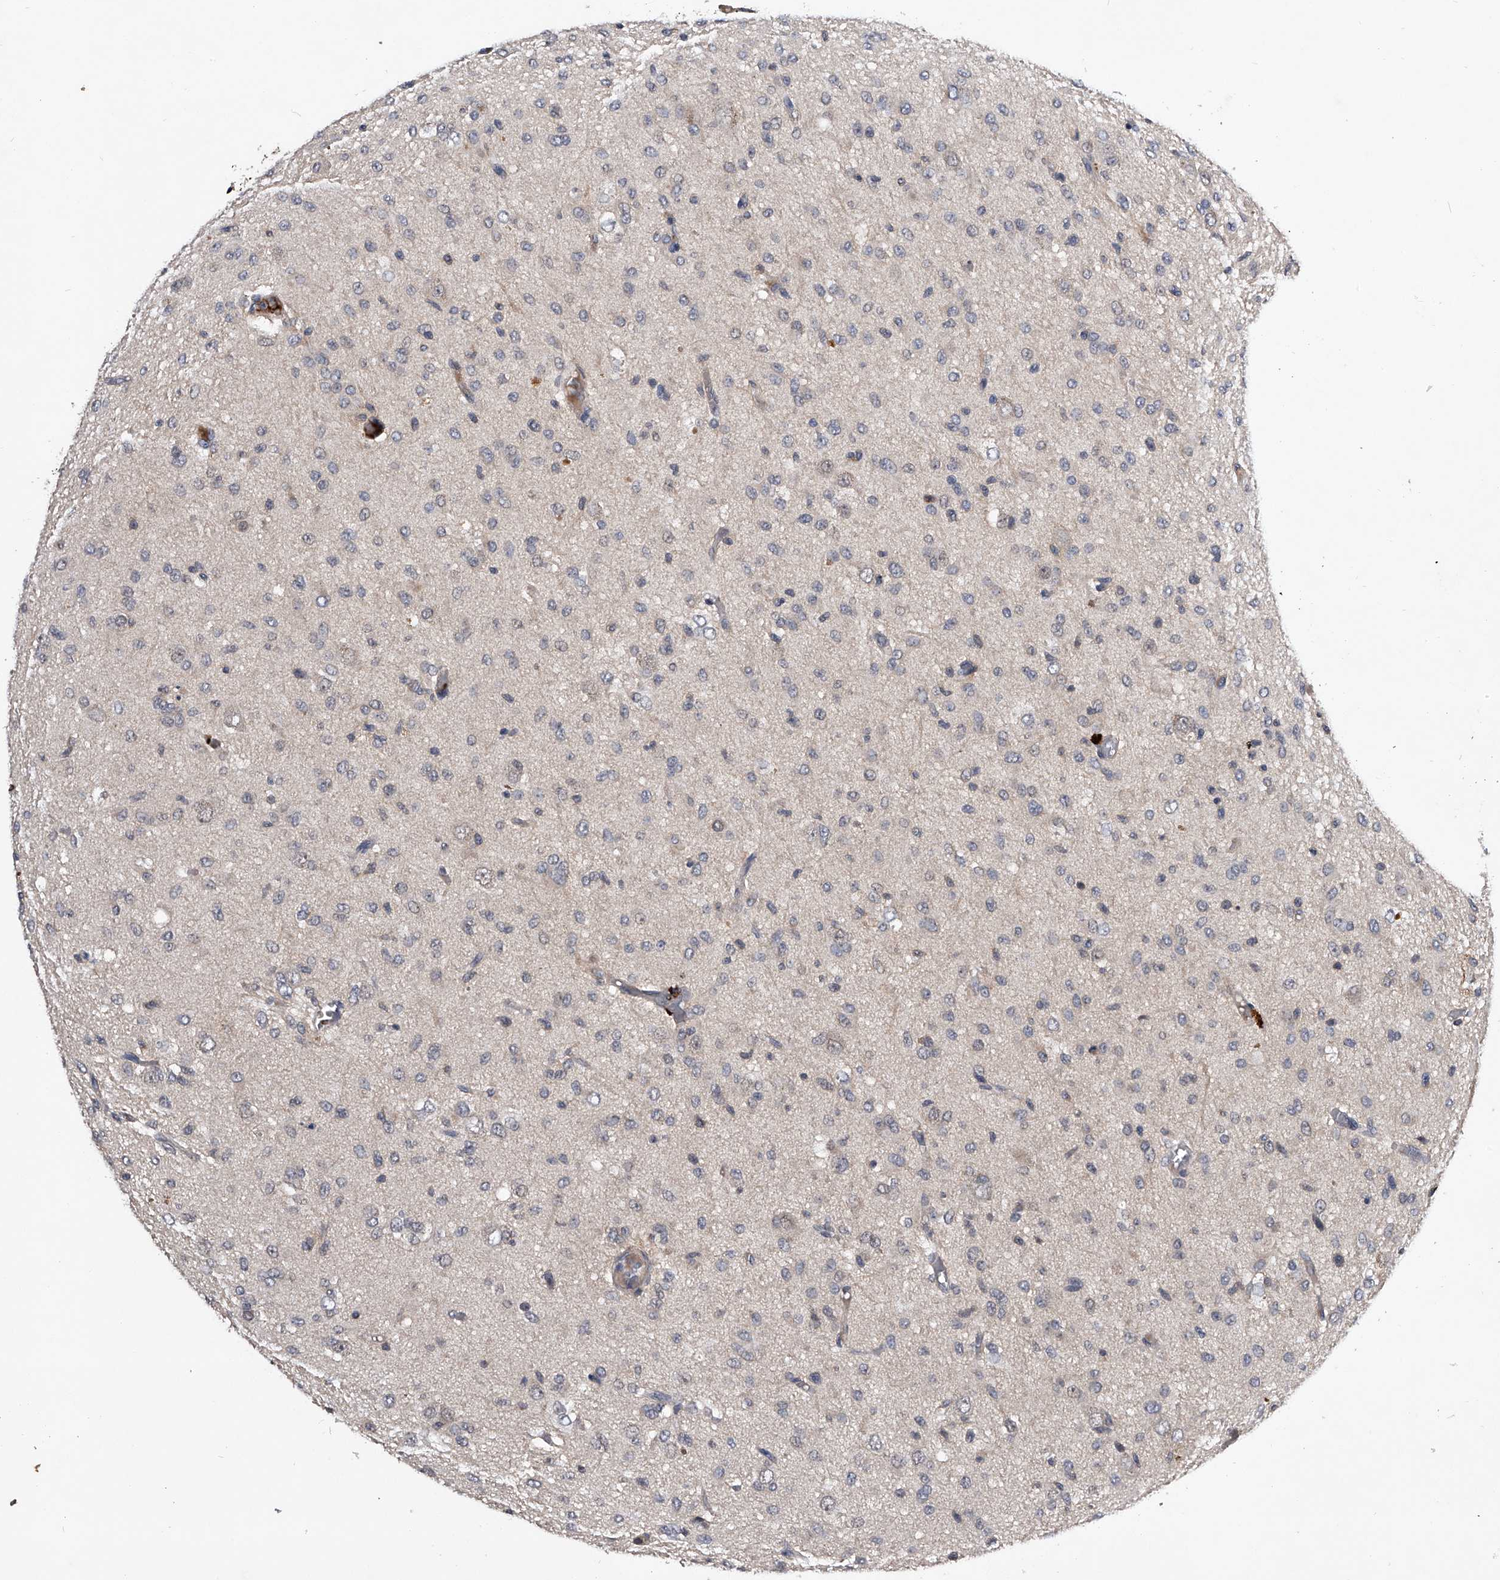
{"staining": {"intensity": "negative", "quantity": "none", "location": "none"}, "tissue": "glioma", "cell_type": "Tumor cells", "image_type": "cancer", "snomed": [{"axis": "morphology", "description": "Glioma, malignant, High grade"}, {"axis": "topography", "description": "Brain"}], "caption": "High power microscopy micrograph of an IHC photomicrograph of malignant high-grade glioma, revealing no significant staining in tumor cells. The staining is performed using DAB (3,3'-diaminobenzidine) brown chromogen with nuclei counter-stained in using hematoxylin.", "gene": "ZNF30", "patient": {"sex": "female", "age": 59}}